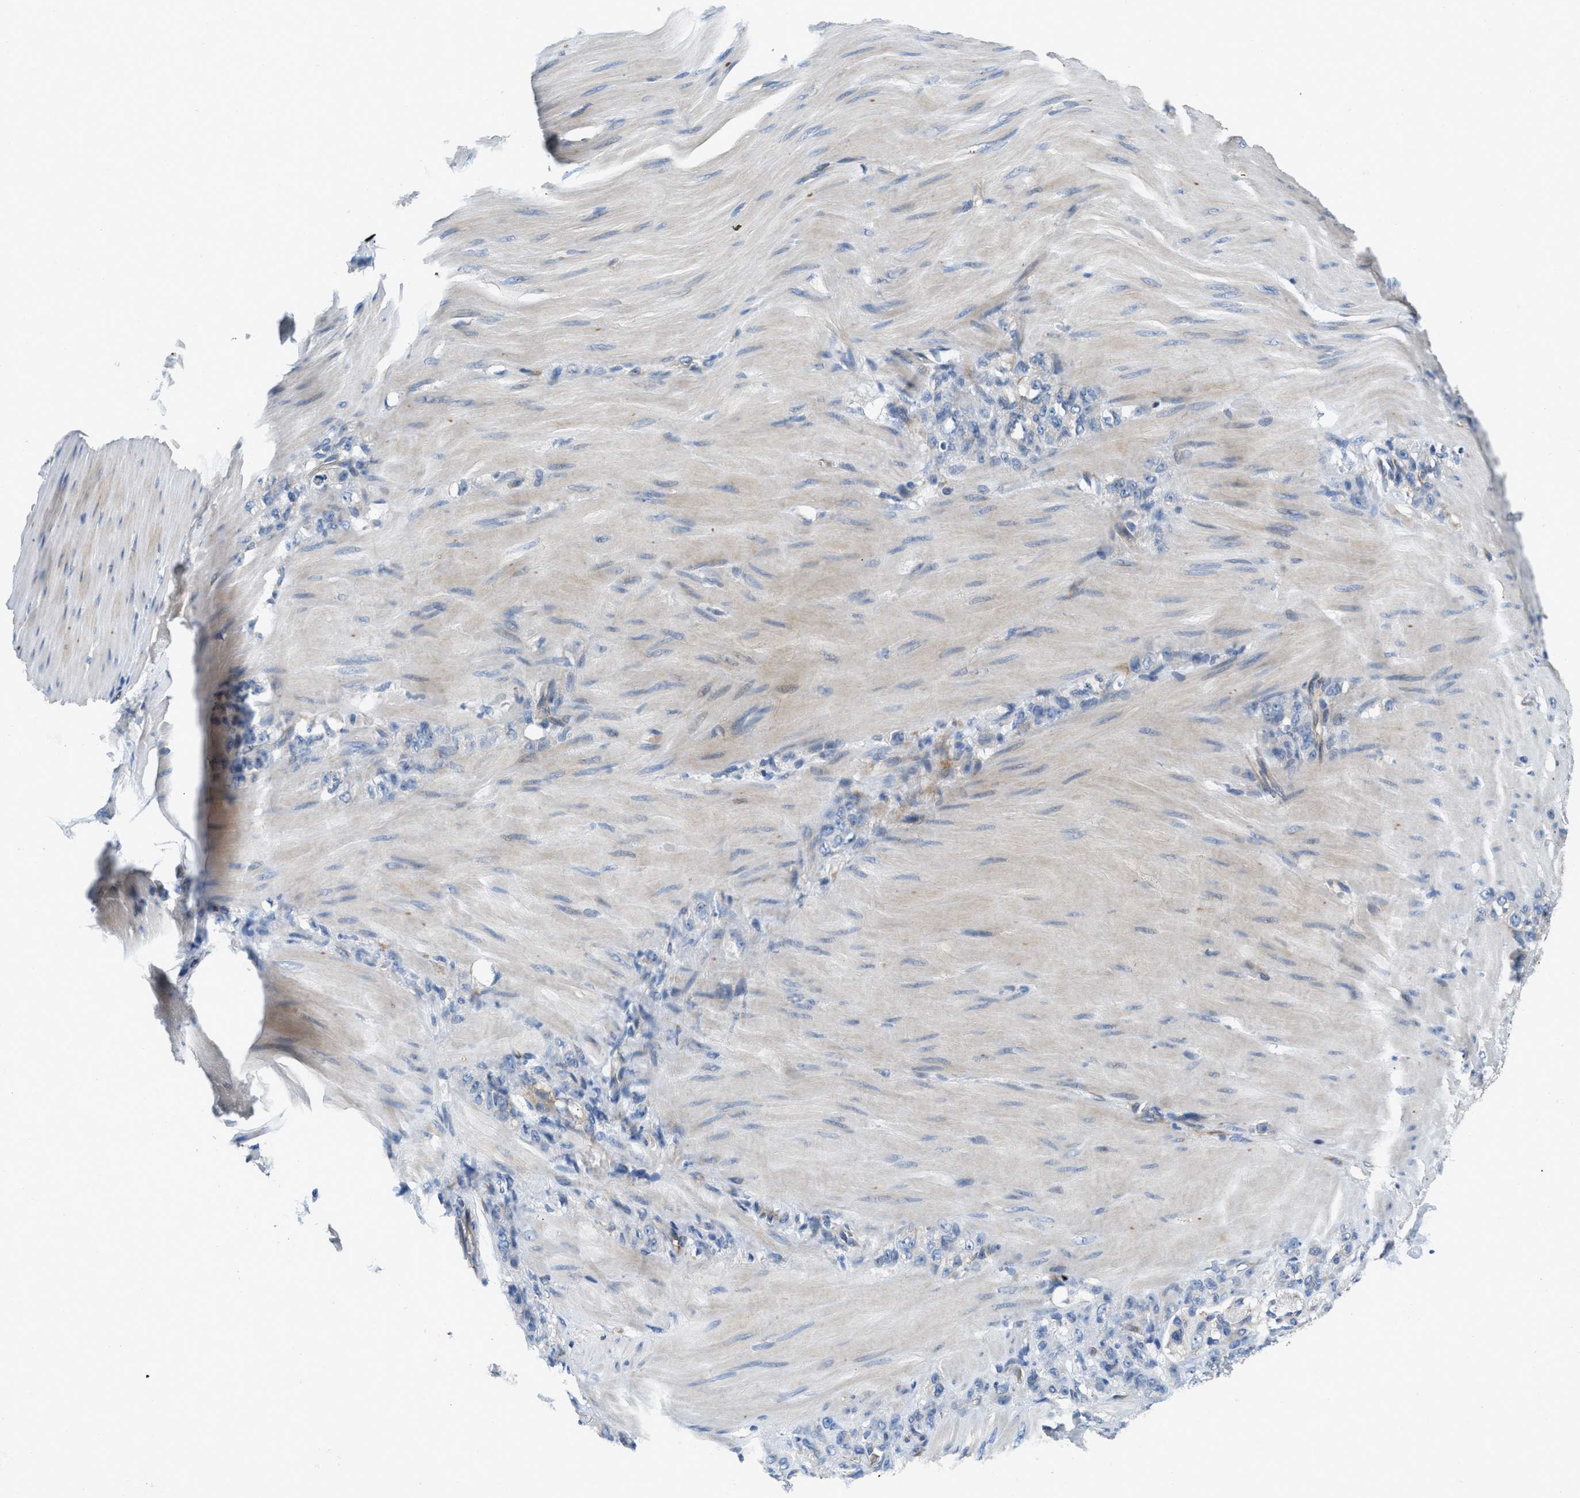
{"staining": {"intensity": "negative", "quantity": "none", "location": "none"}, "tissue": "stomach cancer", "cell_type": "Tumor cells", "image_type": "cancer", "snomed": [{"axis": "morphology", "description": "Normal tissue, NOS"}, {"axis": "morphology", "description": "Adenocarcinoma, NOS"}, {"axis": "topography", "description": "Stomach"}], "caption": "DAB (3,3'-diaminobenzidine) immunohistochemical staining of human stomach cancer displays no significant staining in tumor cells. The staining was performed using DAB (3,3'-diaminobenzidine) to visualize the protein expression in brown, while the nuclei were stained in blue with hematoxylin (Magnification: 20x).", "gene": "GGCX", "patient": {"sex": "male", "age": 82}}